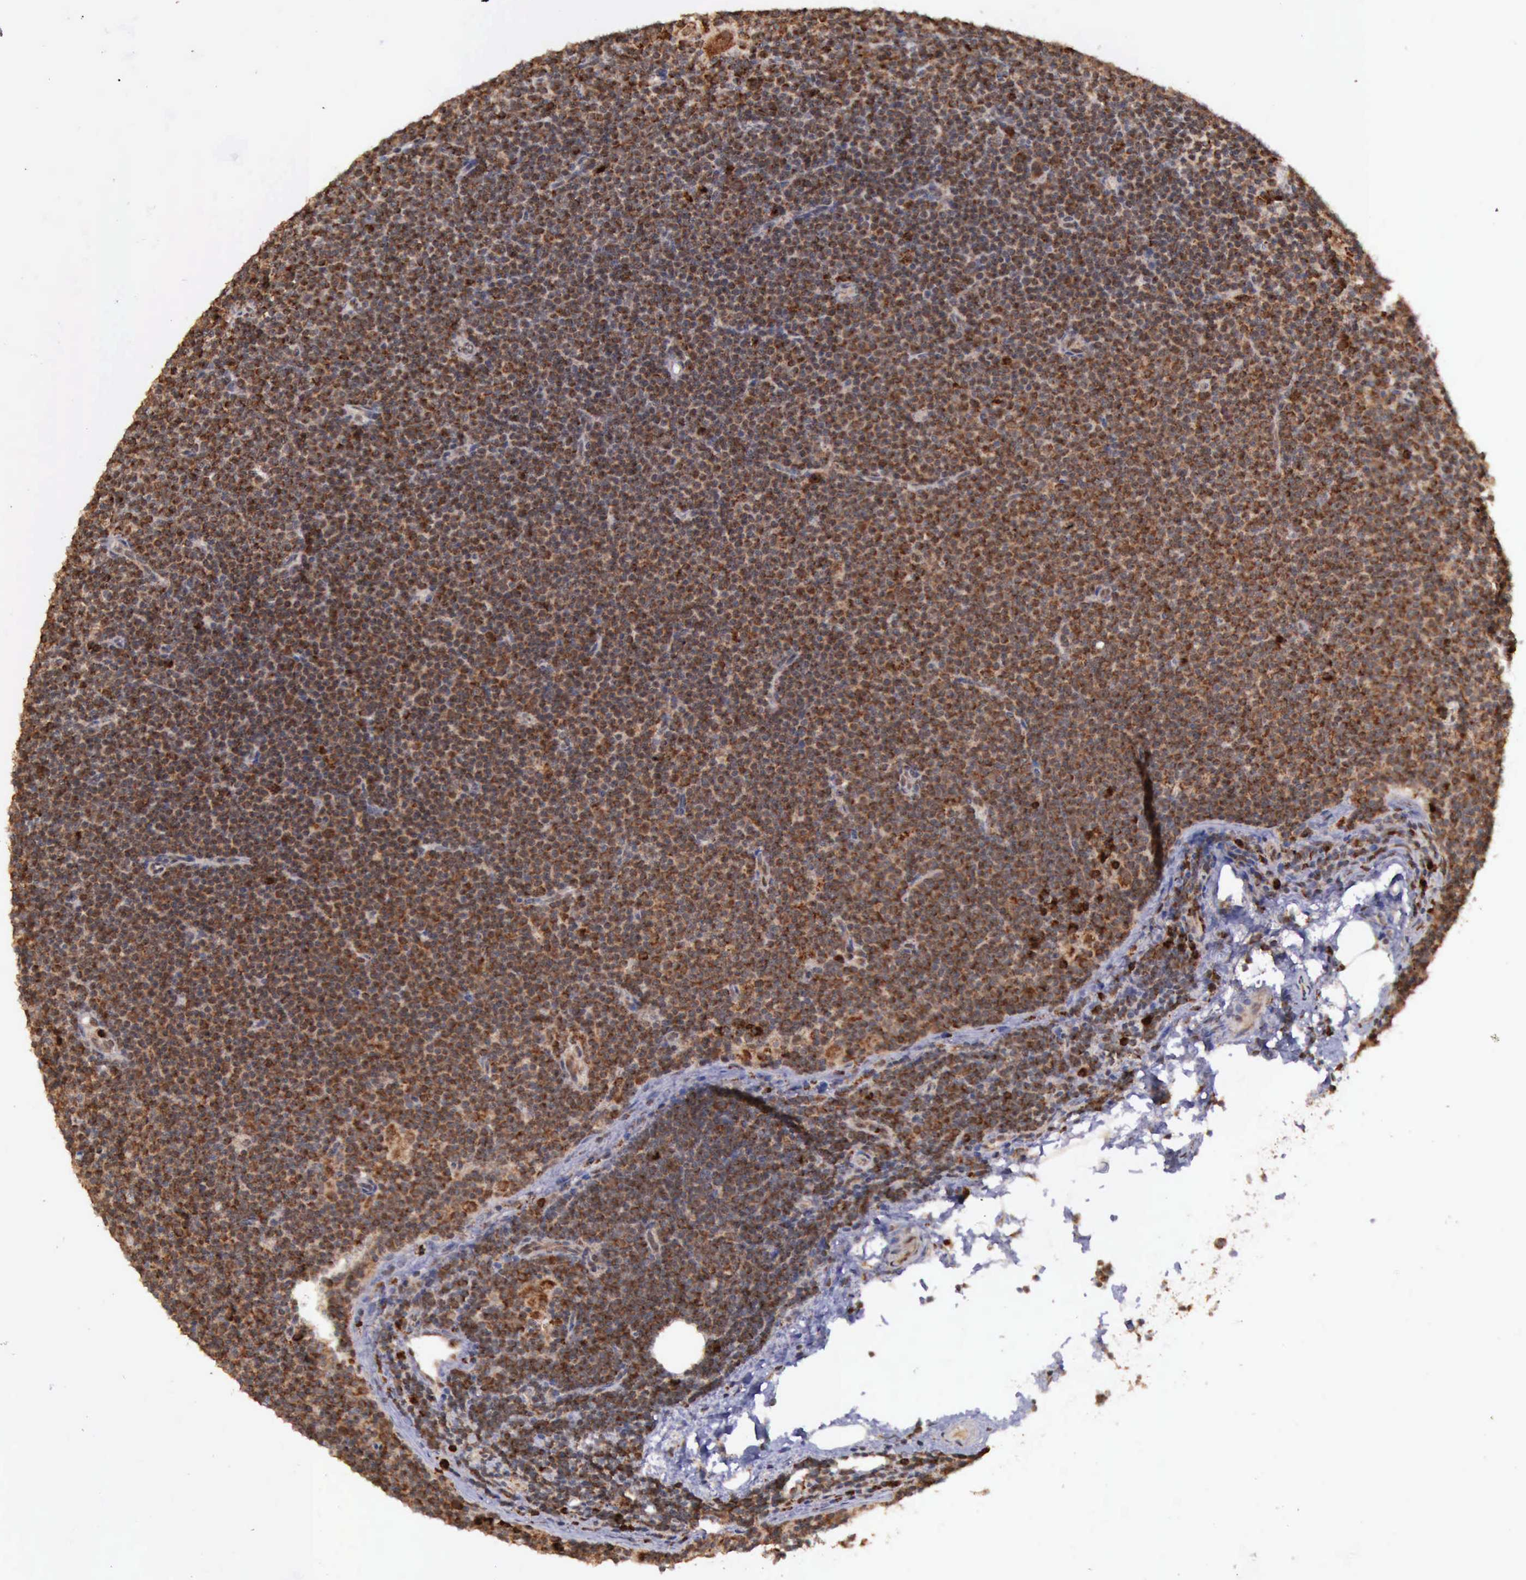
{"staining": {"intensity": "strong", "quantity": ">75%", "location": "cytoplasmic/membranous"}, "tissue": "lymphoma", "cell_type": "Tumor cells", "image_type": "cancer", "snomed": [{"axis": "morphology", "description": "Malignant lymphoma, non-Hodgkin's type, Low grade"}, {"axis": "topography", "description": "Lymph node"}], "caption": "Protein expression analysis of human lymphoma reveals strong cytoplasmic/membranous staining in approximately >75% of tumor cells.", "gene": "ARMCX3", "patient": {"sex": "female", "age": 69}}